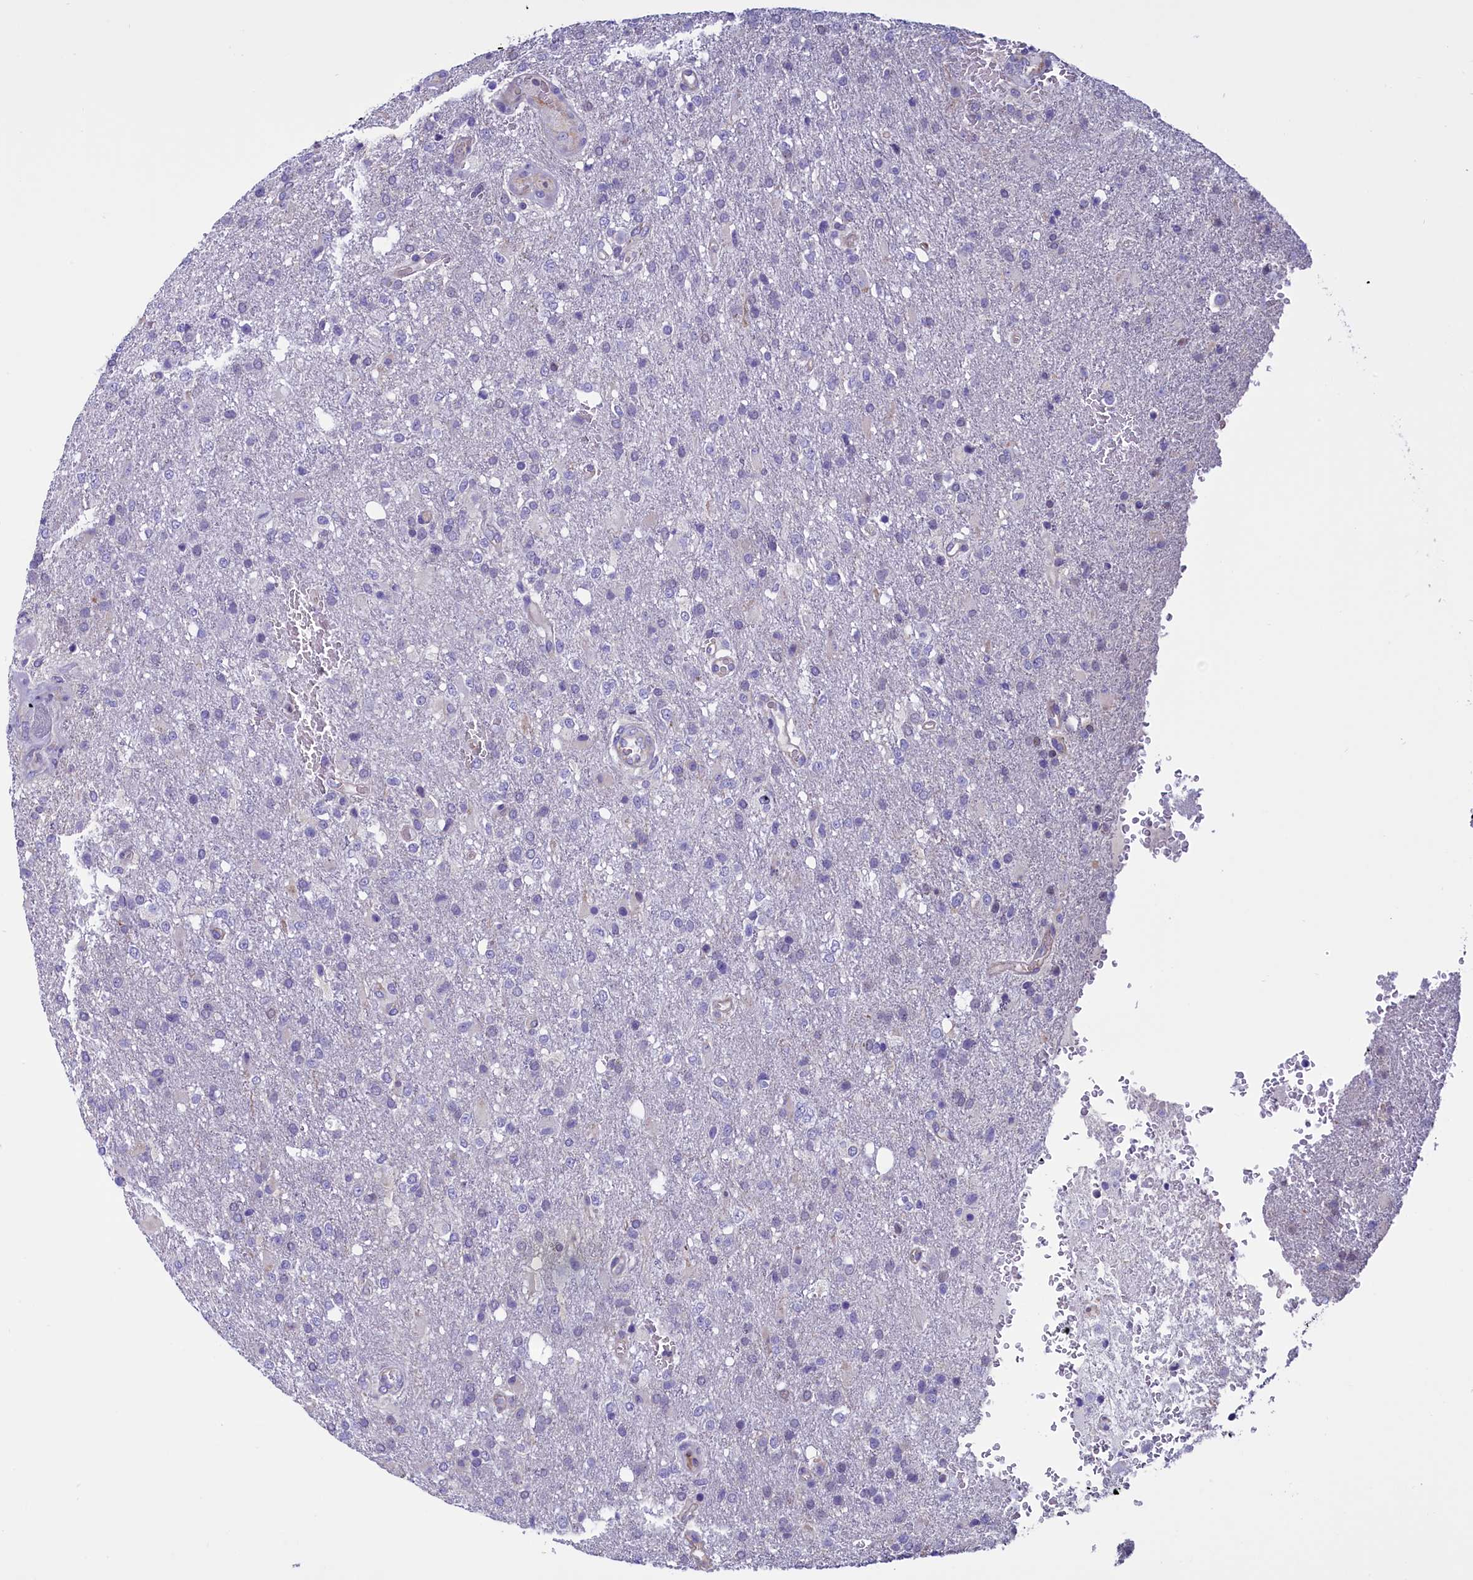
{"staining": {"intensity": "negative", "quantity": "none", "location": "none"}, "tissue": "glioma", "cell_type": "Tumor cells", "image_type": "cancer", "snomed": [{"axis": "morphology", "description": "Glioma, malignant, High grade"}, {"axis": "topography", "description": "Brain"}], "caption": "A micrograph of high-grade glioma (malignant) stained for a protein reveals no brown staining in tumor cells.", "gene": "PDILT", "patient": {"sex": "female", "age": 74}}